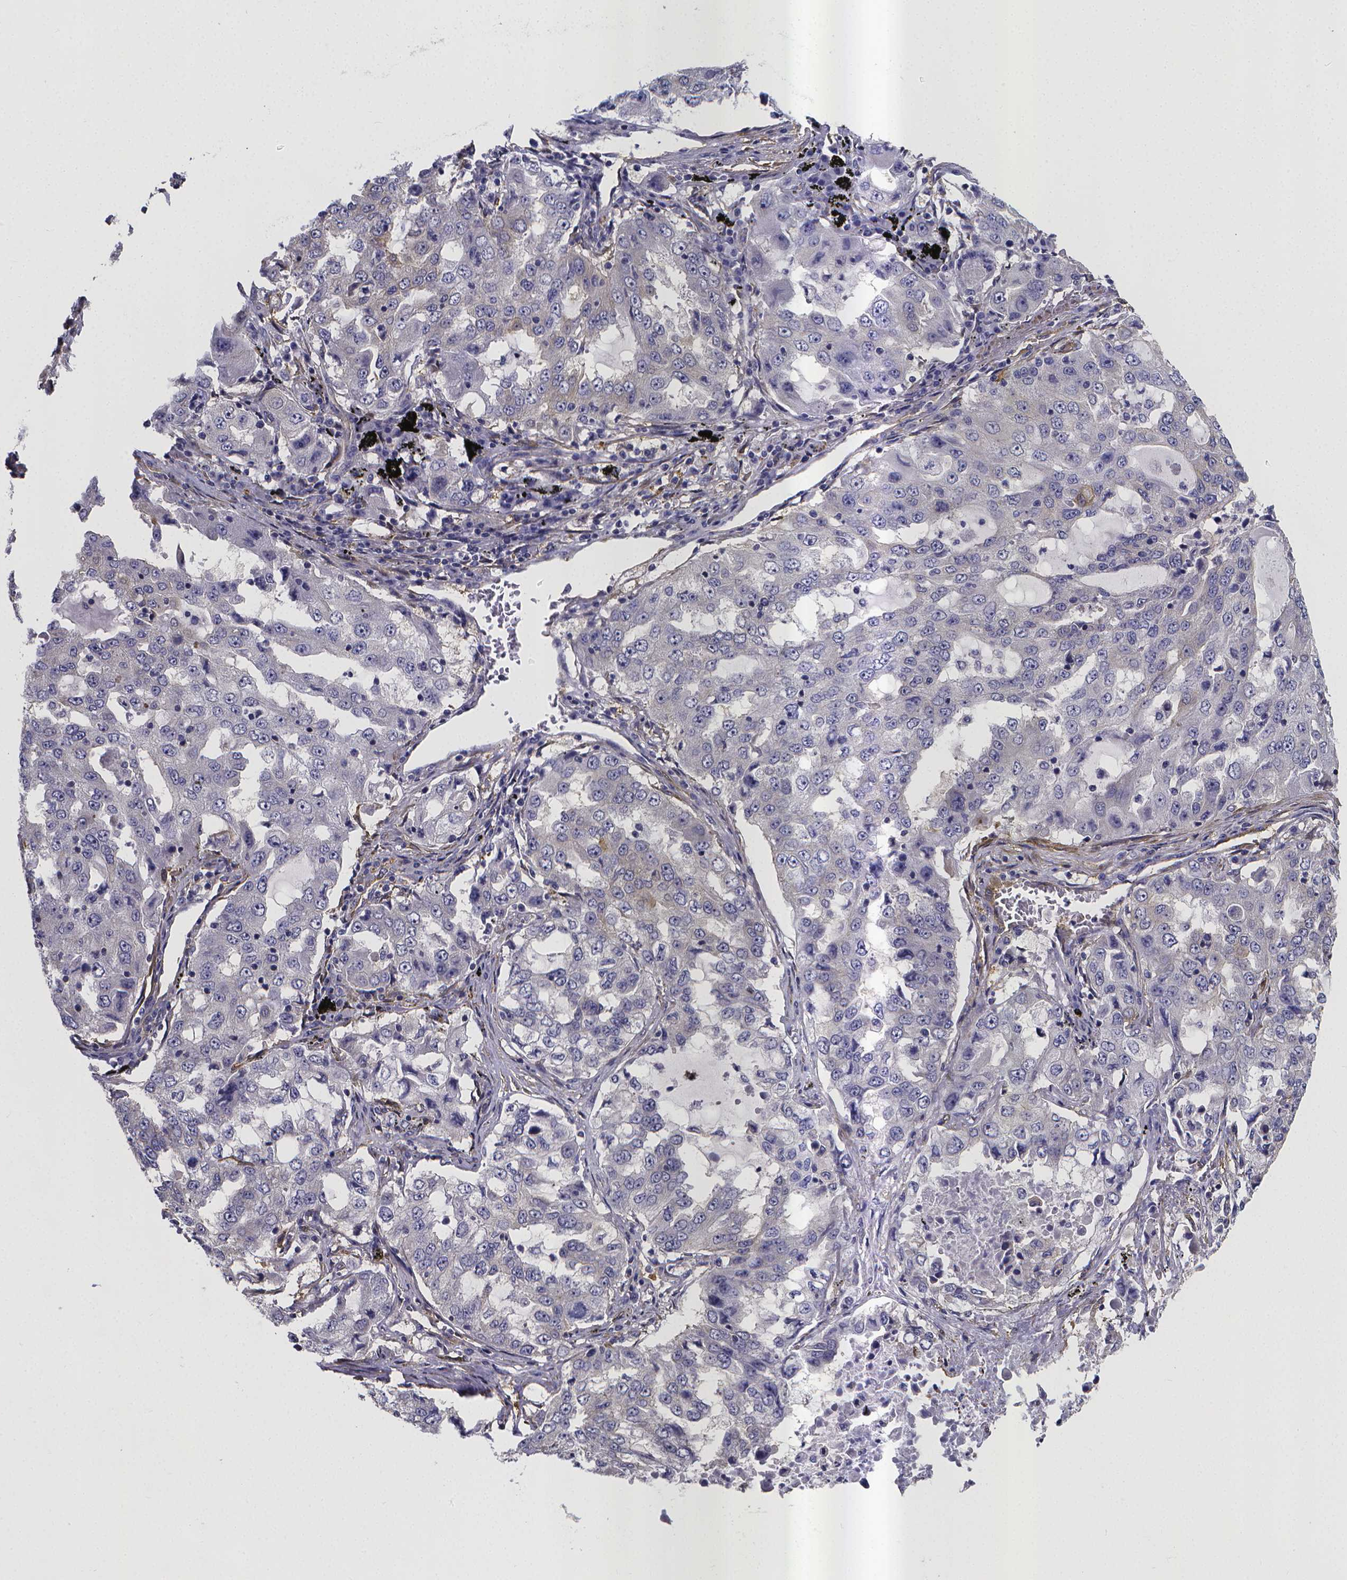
{"staining": {"intensity": "negative", "quantity": "none", "location": "none"}, "tissue": "lung cancer", "cell_type": "Tumor cells", "image_type": "cancer", "snomed": [{"axis": "morphology", "description": "Adenocarcinoma, NOS"}, {"axis": "topography", "description": "Lung"}], "caption": "Immunohistochemical staining of human lung cancer (adenocarcinoma) exhibits no significant expression in tumor cells.", "gene": "RERG", "patient": {"sex": "female", "age": 61}}